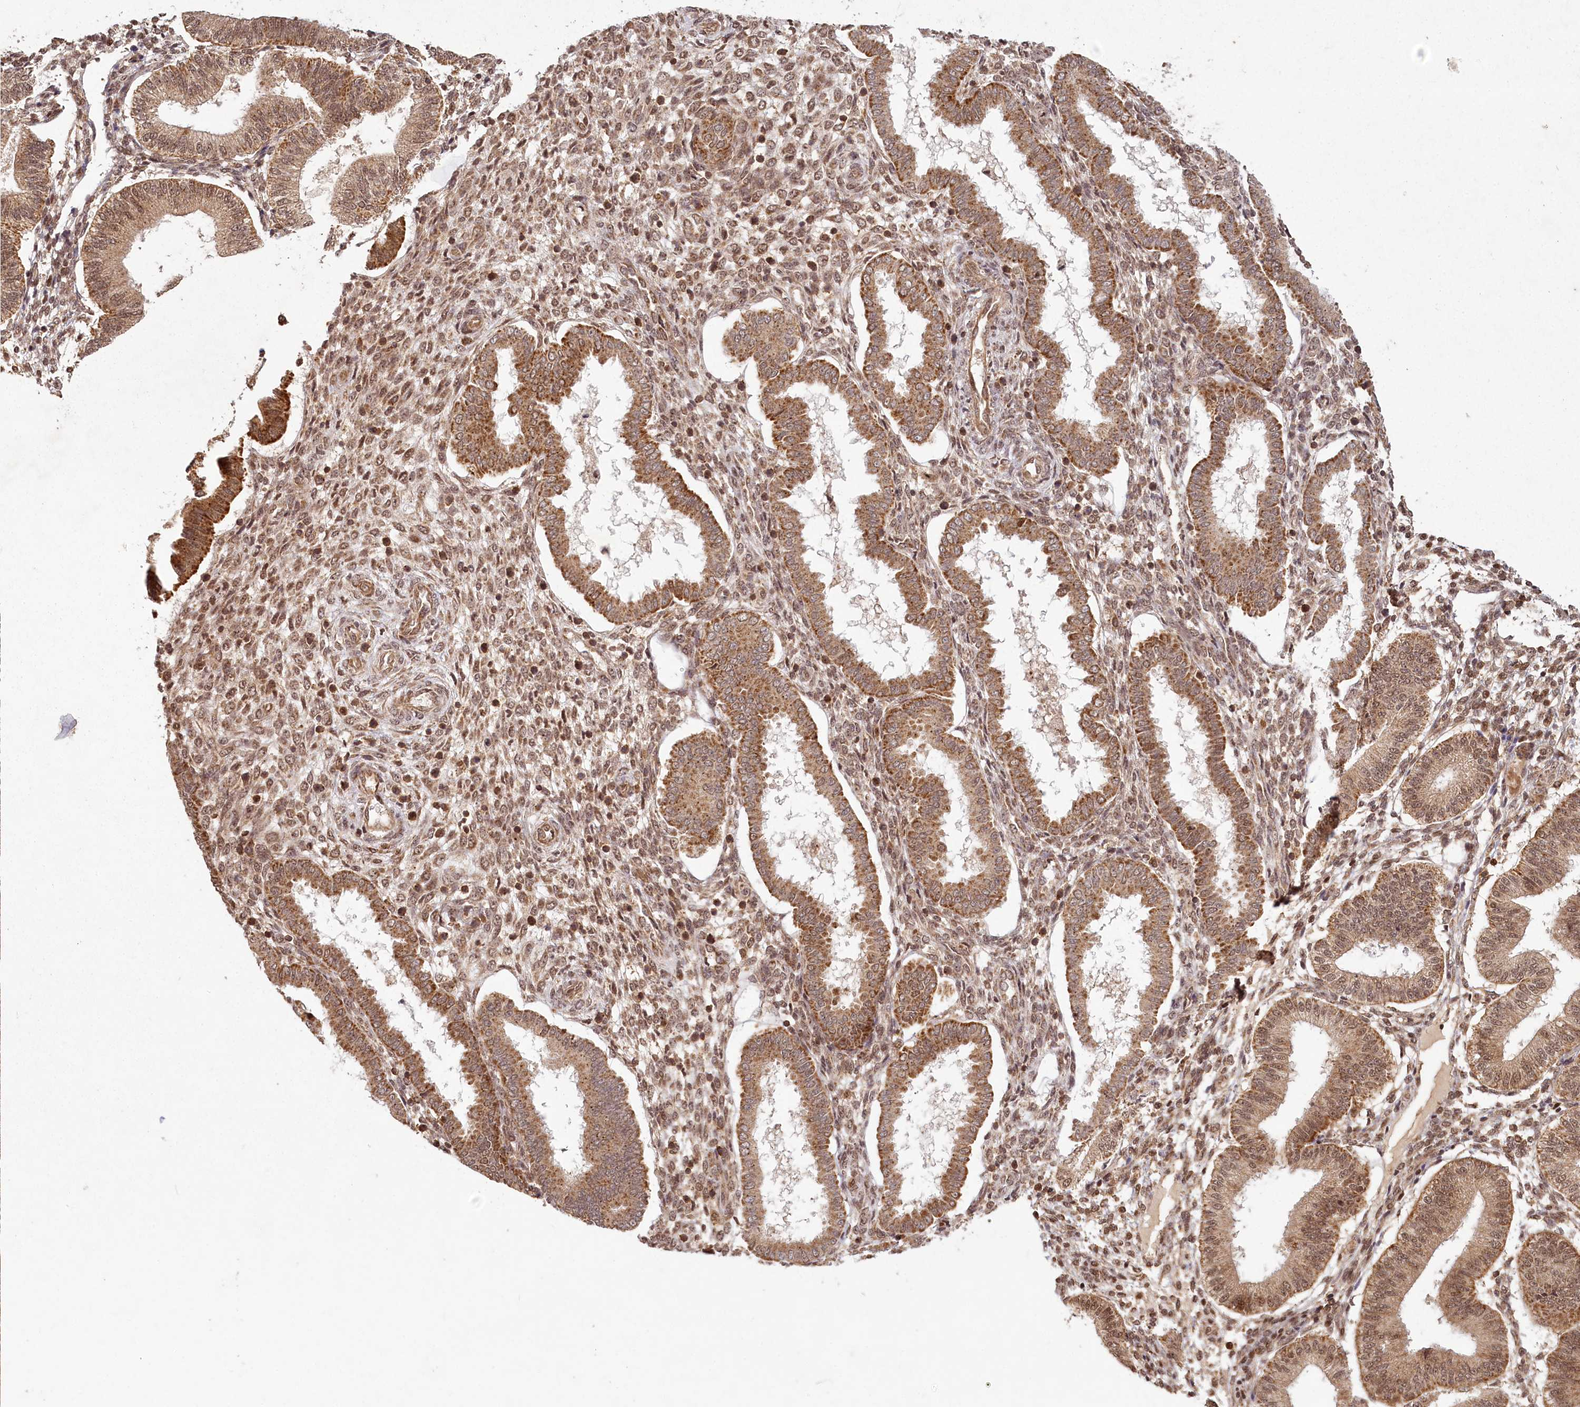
{"staining": {"intensity": "moderate", "quantity": ">75%", "location": "cytoplasmic/membranous"}, "tissue": "endometrium", "cell_type": "Cells in endometrial stroma", "image_type": "normal", "snomed": [{"axis": "morphology", "description": "Normal tissue, NOS"}, {"axis": "topography", "description": "Endometrium"}], "caption": "DAB immunohistochemical staining of benign endometrium demonstrates moderate cytoplasmic/membranous protein positivity in about >75% of cells in endometrial stroma. Nuclei are stained in blue.", "gene": "MICU1", "patient": {"sex": "female", "age": 24}}